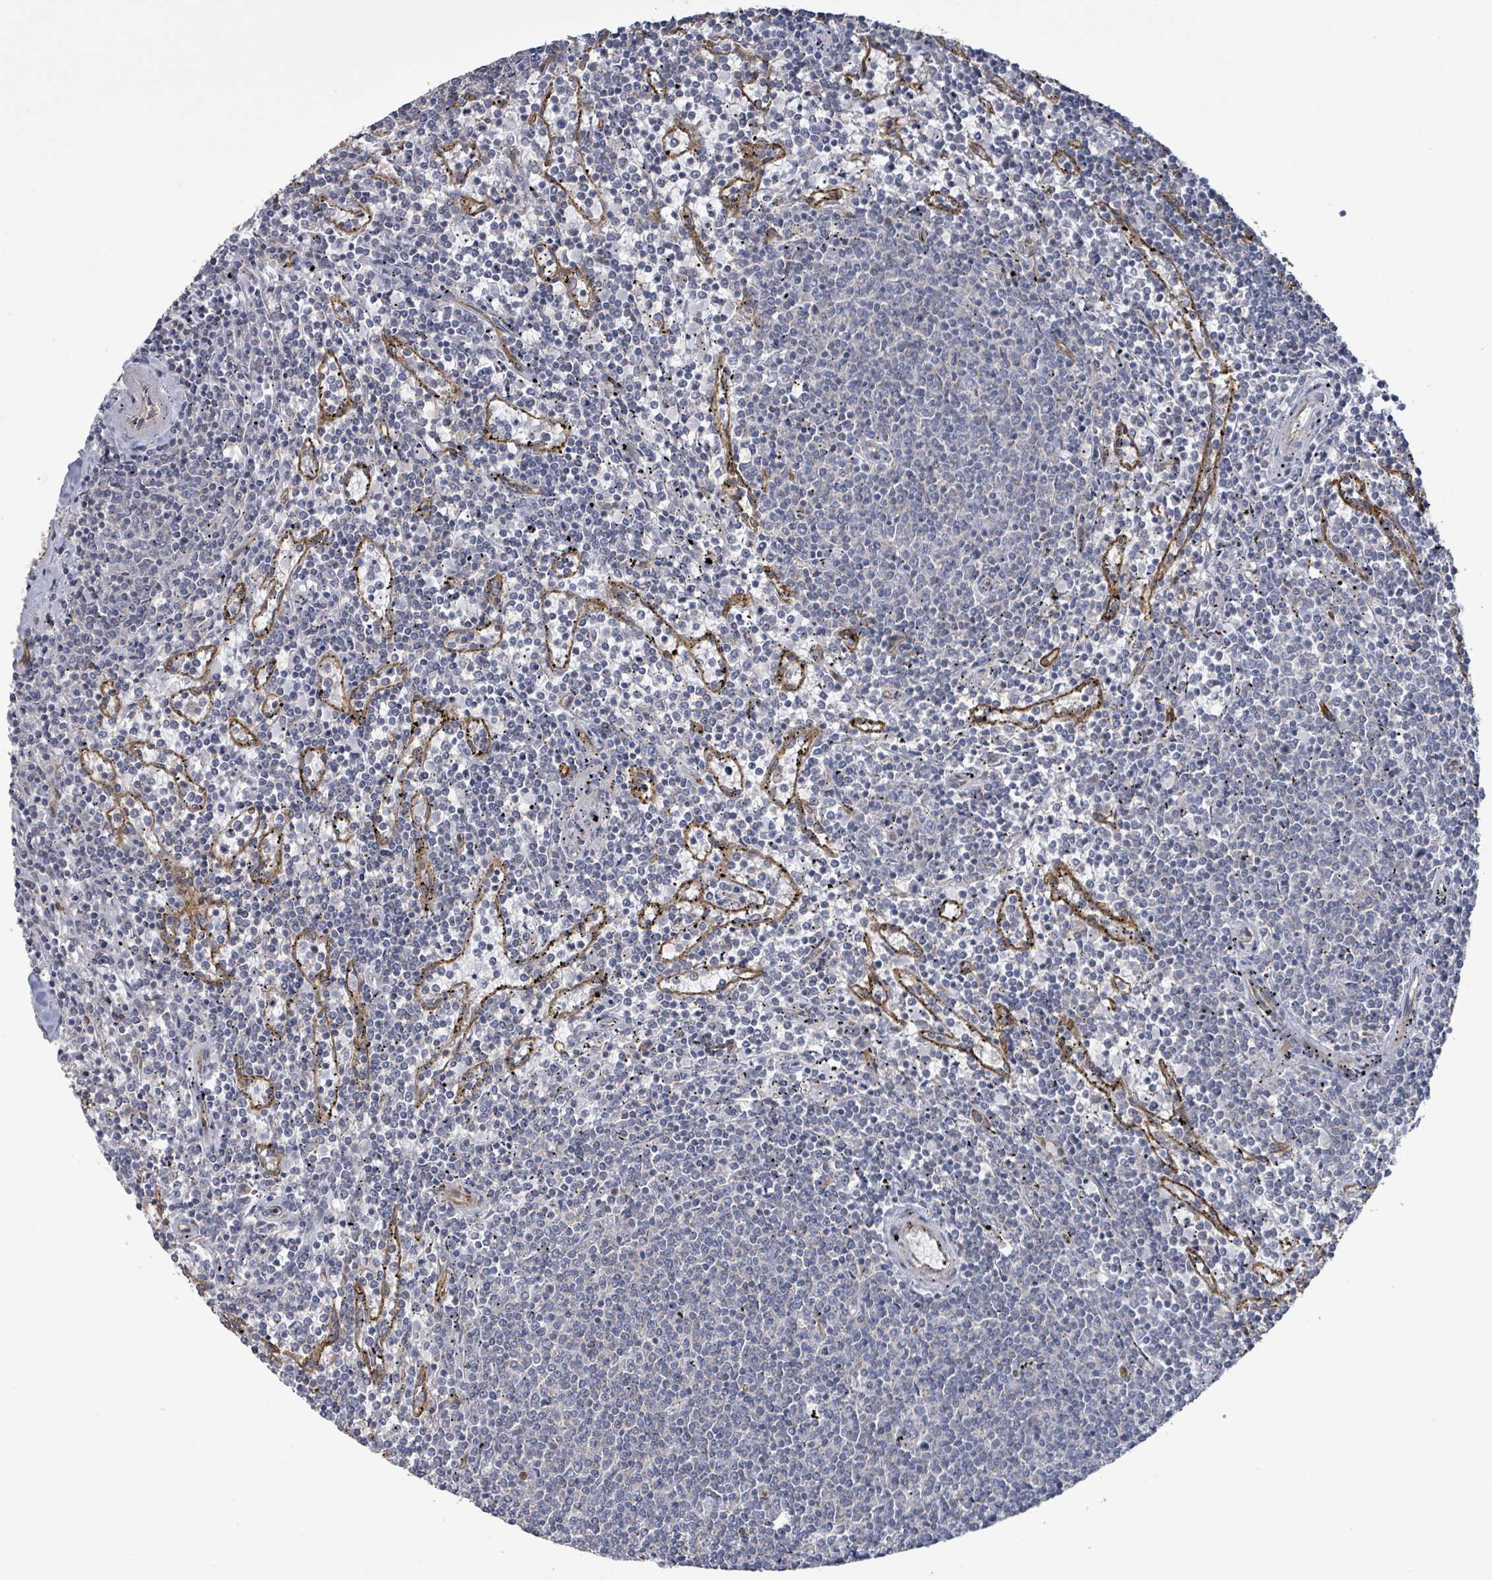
{"staining": {"intensity": "negative", "quantity": "none", "location": "none"}, "tissue": "lymphoma", "cell_type": "Tumor cells", "image_type": "cancer", "snomed": [{"axis": "morphology", "description": "Malignant lymphoma, non-Hodgkin's type, Low grade"}, {"axis": "topography", "description": "Spleen"}], "caption": "The immunohistochemistry image has no significant expression in tumor cells of malignant lymphoma, non-Hodgkin's type (low-grade) tissue.", "gene": "KANK3", "patient": {"sex": "female", "age": 50}}